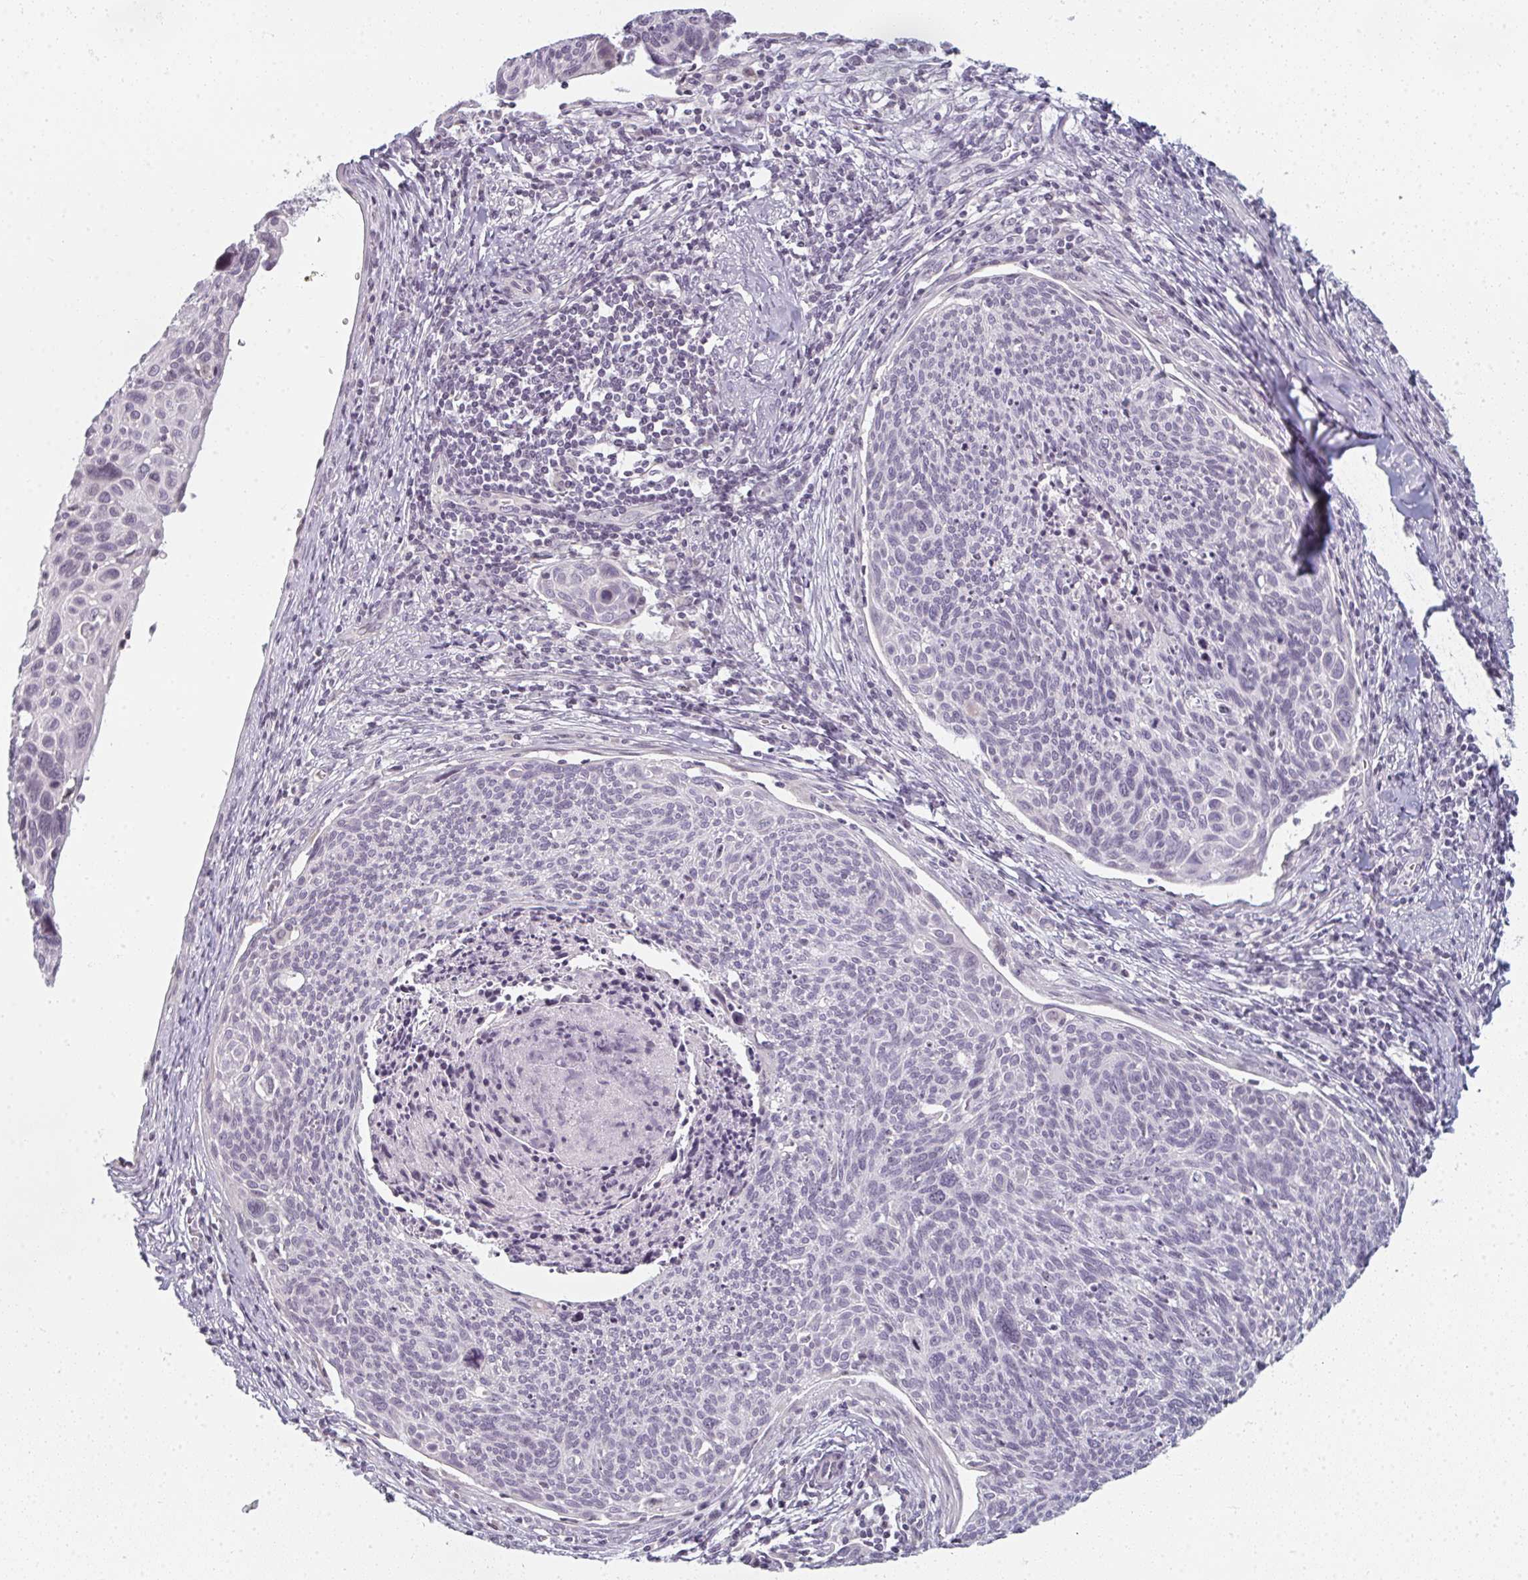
{"staining": {"intensity": "negative", "quantity": "none", "location": "none"}, "tissue": "cervical cancer", "cell_type": "Tumor cells", "image_type": "cancer", "snomed": [{"axis": "morphology", "description": "Squamous cell carcinoma, NOS"}, {"axis": "topography", "description": "Cervix"}], "caption": "Squamous cell carcinoma (cervical) was stained to show a protein in brown. There is no significant expression in tumor cells.", "gene": "RBBP6", "patient": {"sex": "female", "age": 49}}